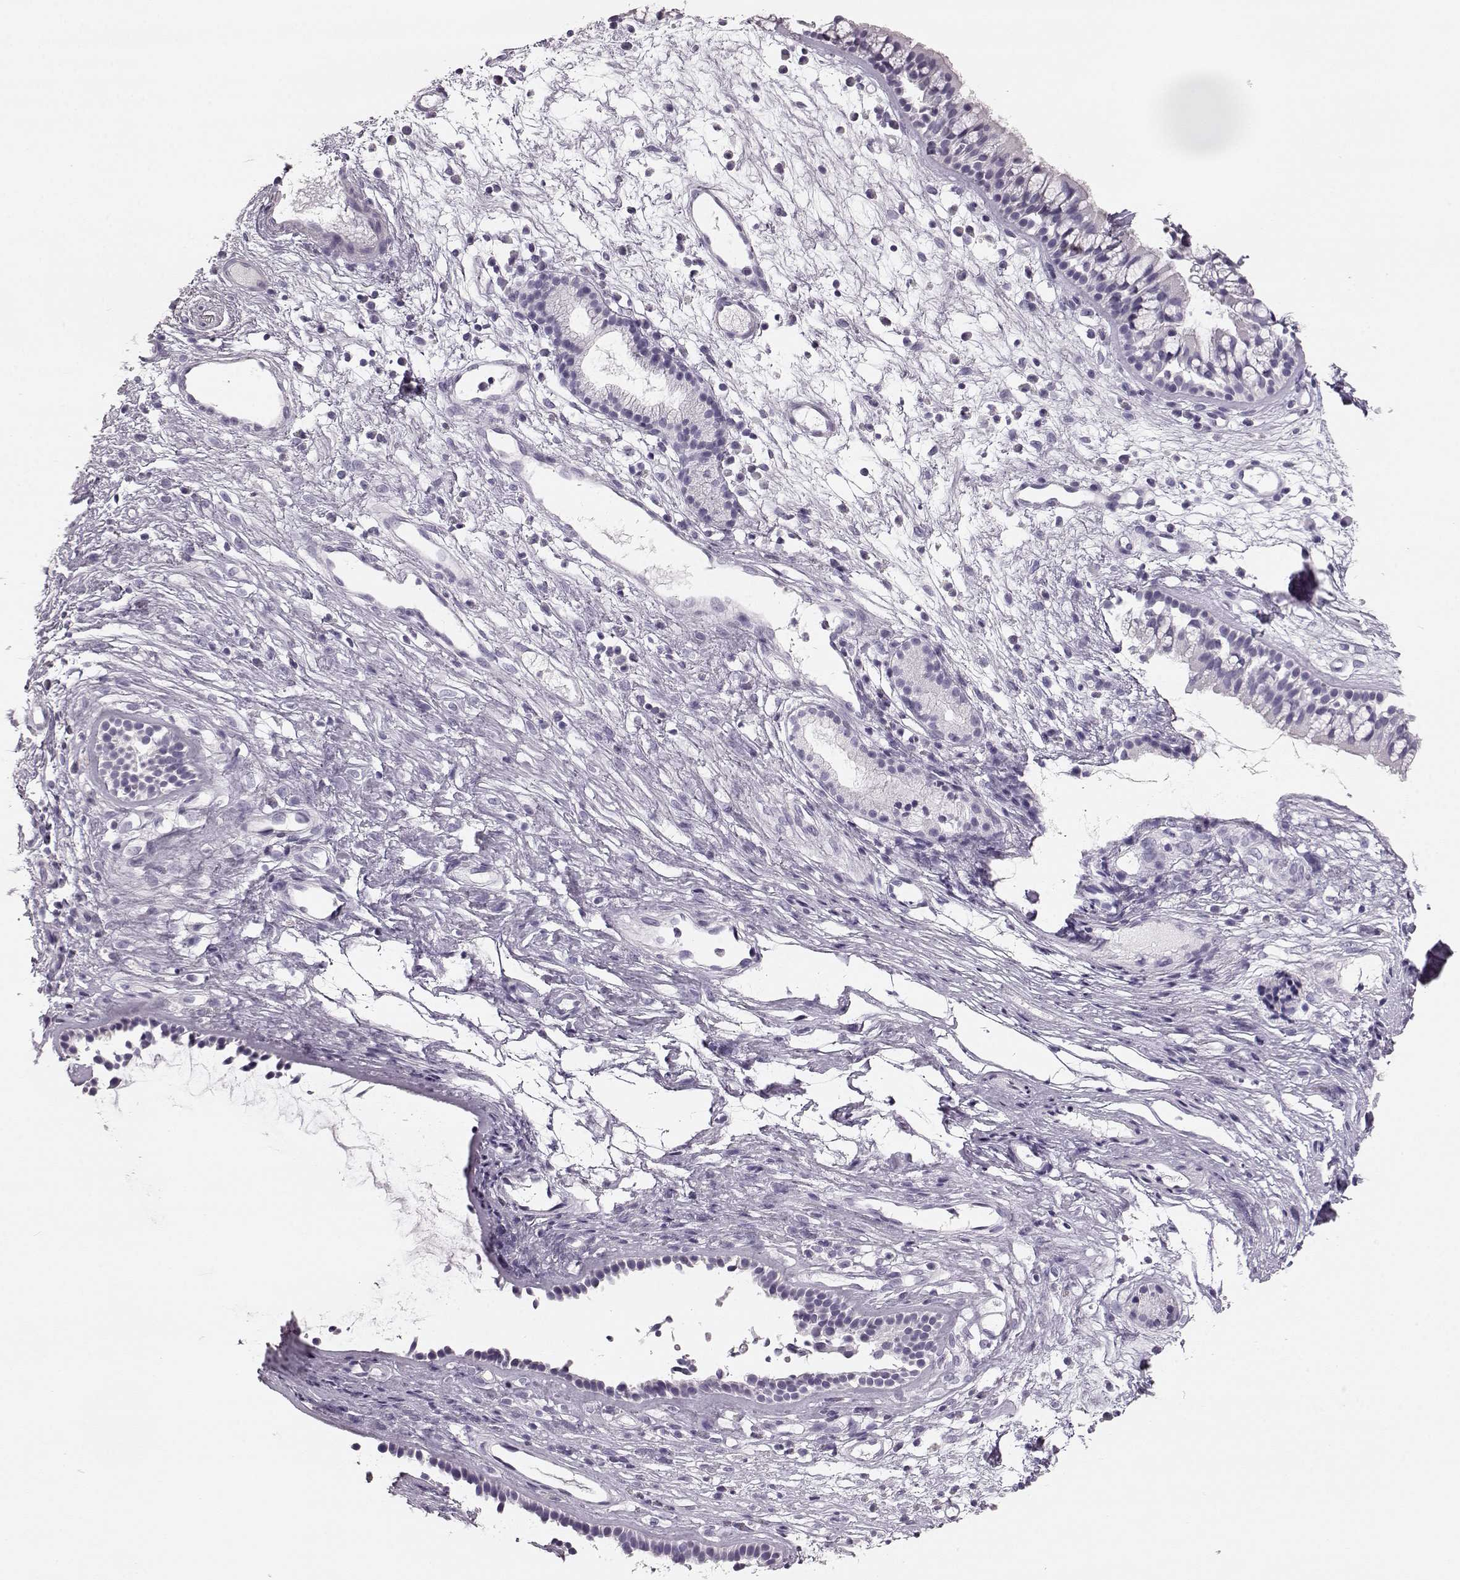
{"staining": {"intensity": "negative", "quantity": "none", "location": "none"}, "tissue": "nasopharynx", "cell_type": "Respiratory epithelial cells", "image_type": "normal", "snomed": [{"axis": "morphology", "description": "Normal tissue, NOS"}, {"axis": "topography", "description": "Nasopharynx"}], "caption": "Nasopharynx stained for a protein using IHC exhibits no staining respiratory epithelial cells.", "gene": "BFSP2", "patient": {"sex": "male", "age": 77}}